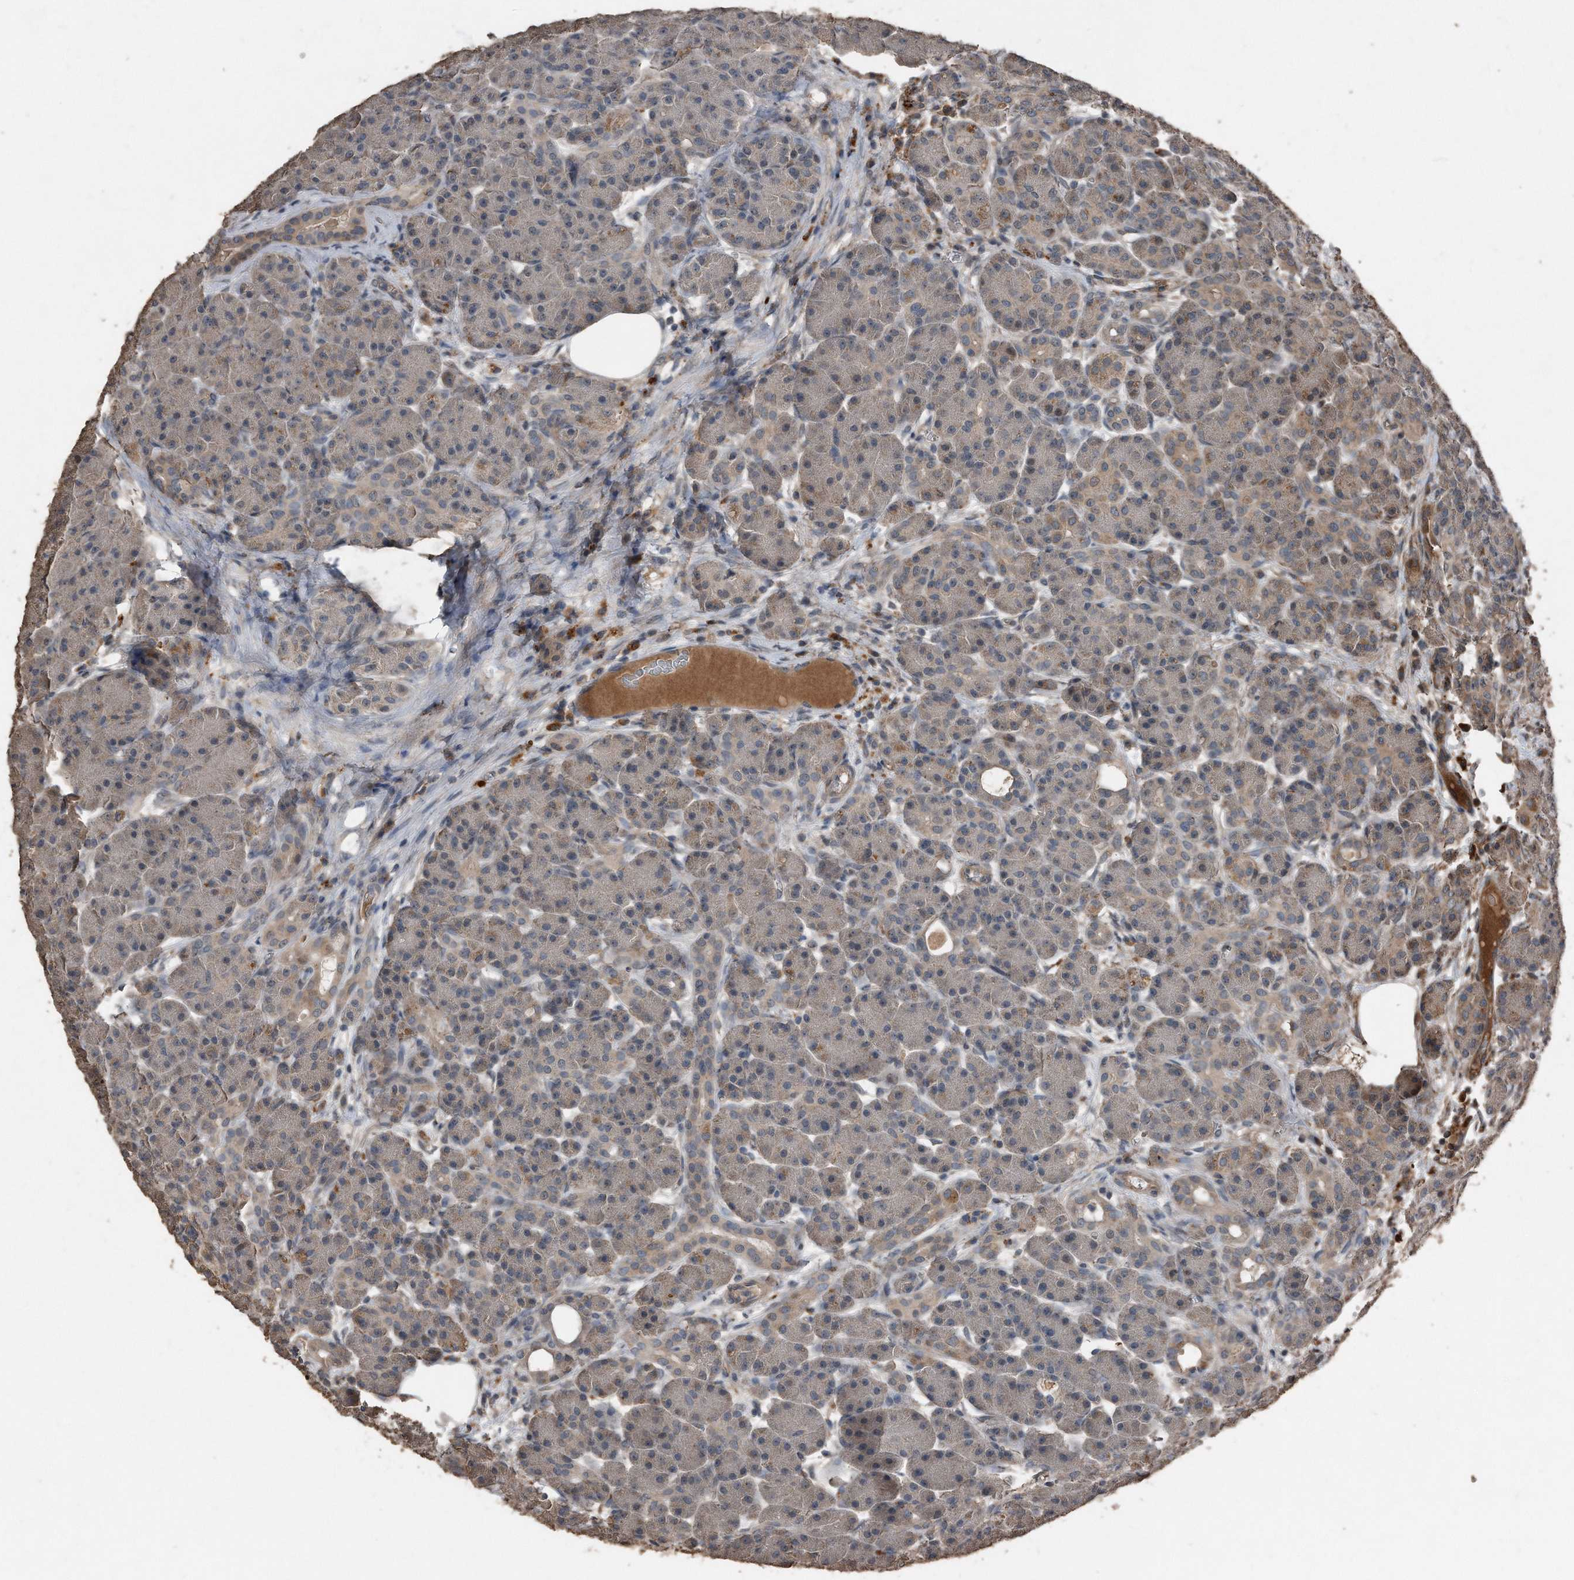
{"staining": {"intensity": "moderate", "quantity": "<25%", "location": "cytoplasmic/membranous"}, "tissue": "pancreas", "cell_type": "Exocrine glandular cells", "image_type": "normal", "snomed": [{"axis": "morphology", "description": "Normal tissue, NOS"}, {"axis": "topography", "description": "Pancreas"}], "caption": "Protein expression analysis of unremarkable pancreas displays moderate cytoplasmic/membranous positivity in approximately <25% of exocrine glandular cells. (Stains: DAB (3,3'-diaminobenzidine) in brown, nuclei in blue, Microscopy: brightfield microscopy at high magnification).", "gene": "ANKRD10", "patient": {"sex": "male", "age": 63}}